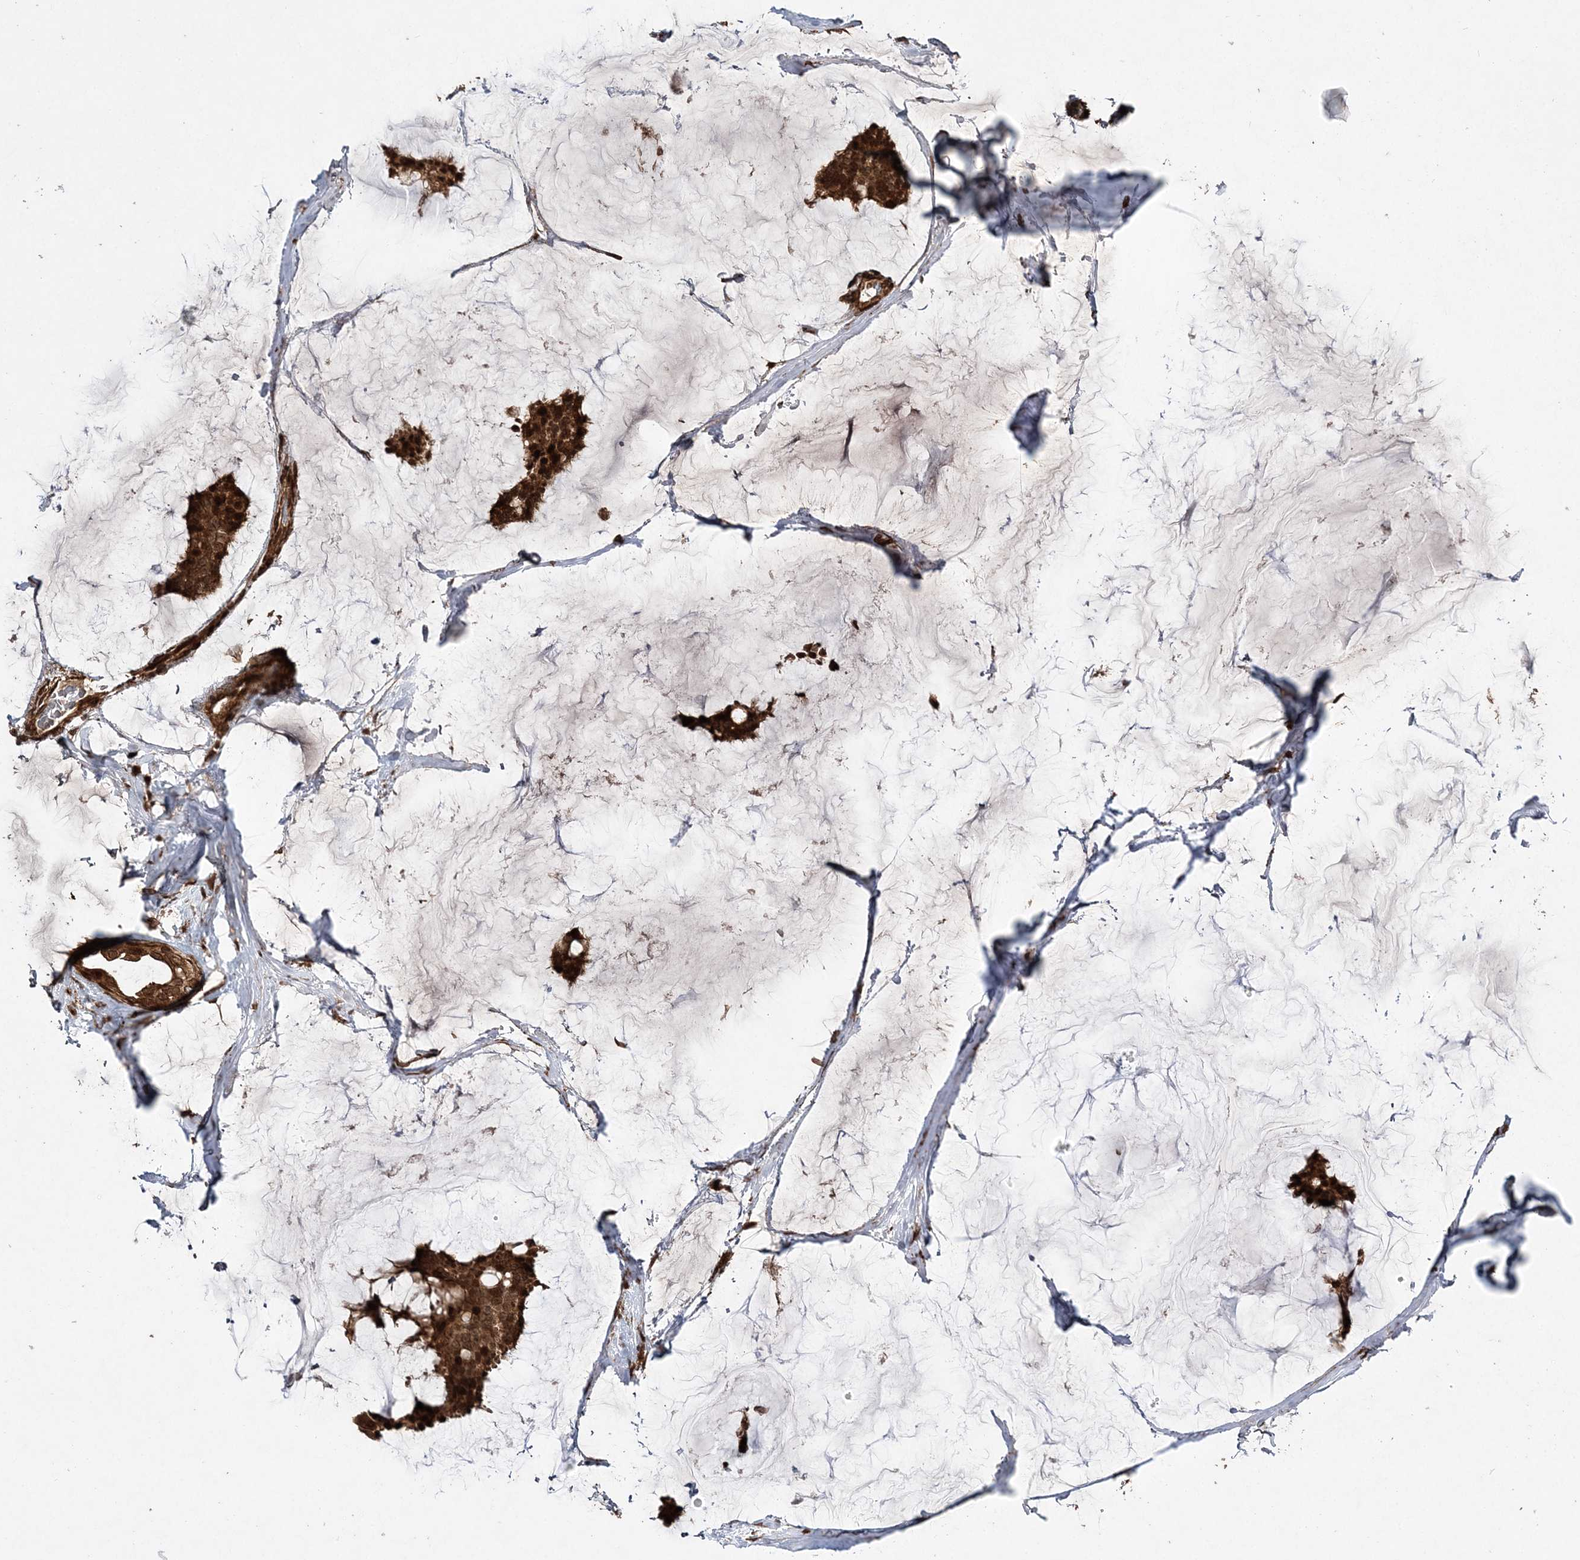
{"staining": {"intensity": "strong", "quantity": ">75%", "location": "cytoplasmic/membranous,nuclear"}, "tissue": "breast cancer", "cell_type": "Tumor cells", "image_type": "cancer", "snomed": [{"axis": "morphology", "description": "Duct carcinoma"}, {"axis": "topography", "description": "Breast"}], "caption": "Protein expression analysis of invasive ductal carcinoma (breast) demonstrates strong cytoplasmic/membranous and nuclear staining in about >75% of tumor cells. Using DAB (brown) and hematoxylin (blue) stains, captured at high magnification using brightfield microscopy.", "gene": "ETAA1", "patient": {"sex": "female", "age": 93}}